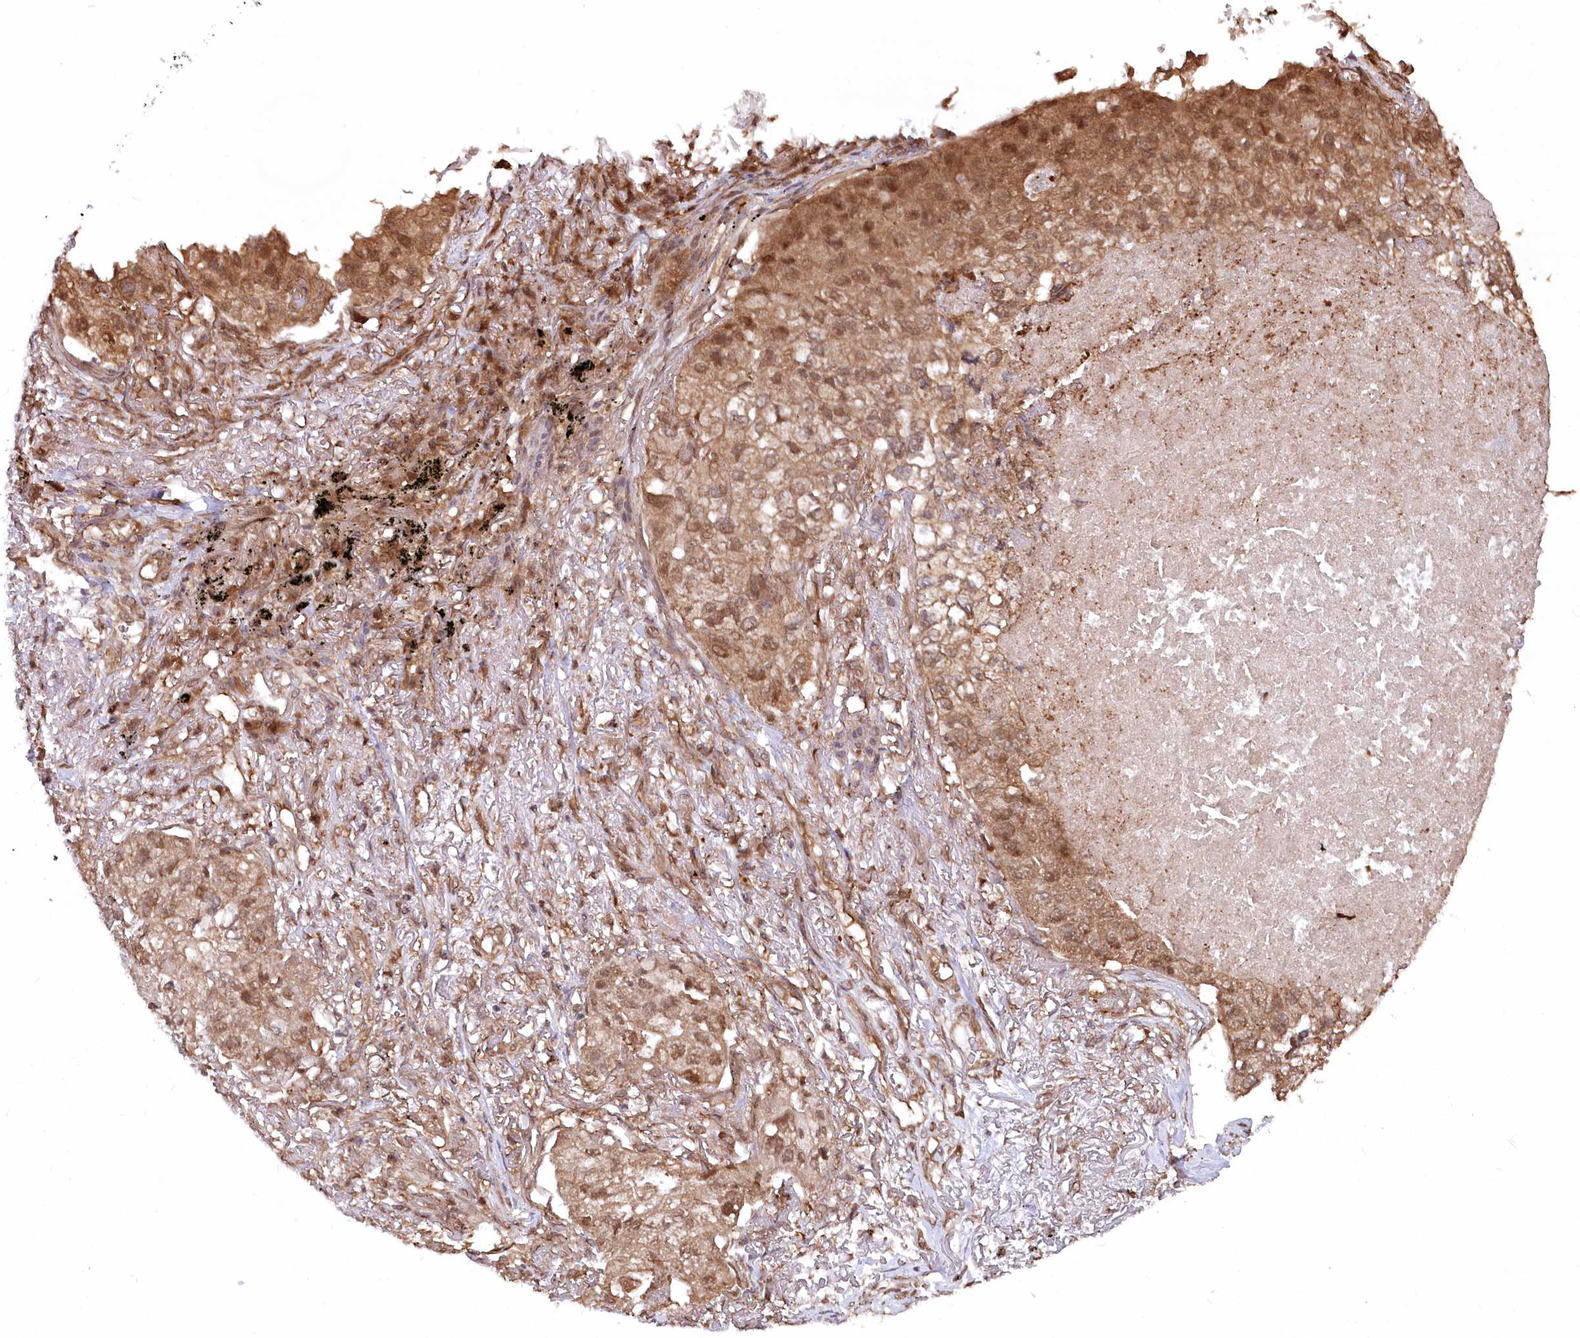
{"staining": {"intensity": "moderate", "quantity": ">75%", "location": "cytoplasmic/membranous,nuclear"}, "tissue": "lung cancer", "cell_type": "Tumor cells", "image_type": "cancer", "snomed": [{"axis": "morphology", "description": "Adenocarcinoma, NOS"}, {"axis": "topography", "description": "Lung"}], "caption": "An immunohistochemistry (IHC) micrograph of tumor tissue is shown. Protein staining in brown labels moderate cytoplasmic/membranous and nuclear positivity in adenocarcinoma (lung) within tumor cells. Using DAB (3,3'-diaminobenzidine) (brown) and hematoxylin (blue) stains, captured at high magnification using brightfield microscopy.", "gene": "PSMA1", "patient": {"sex": "male", "age": 65}}